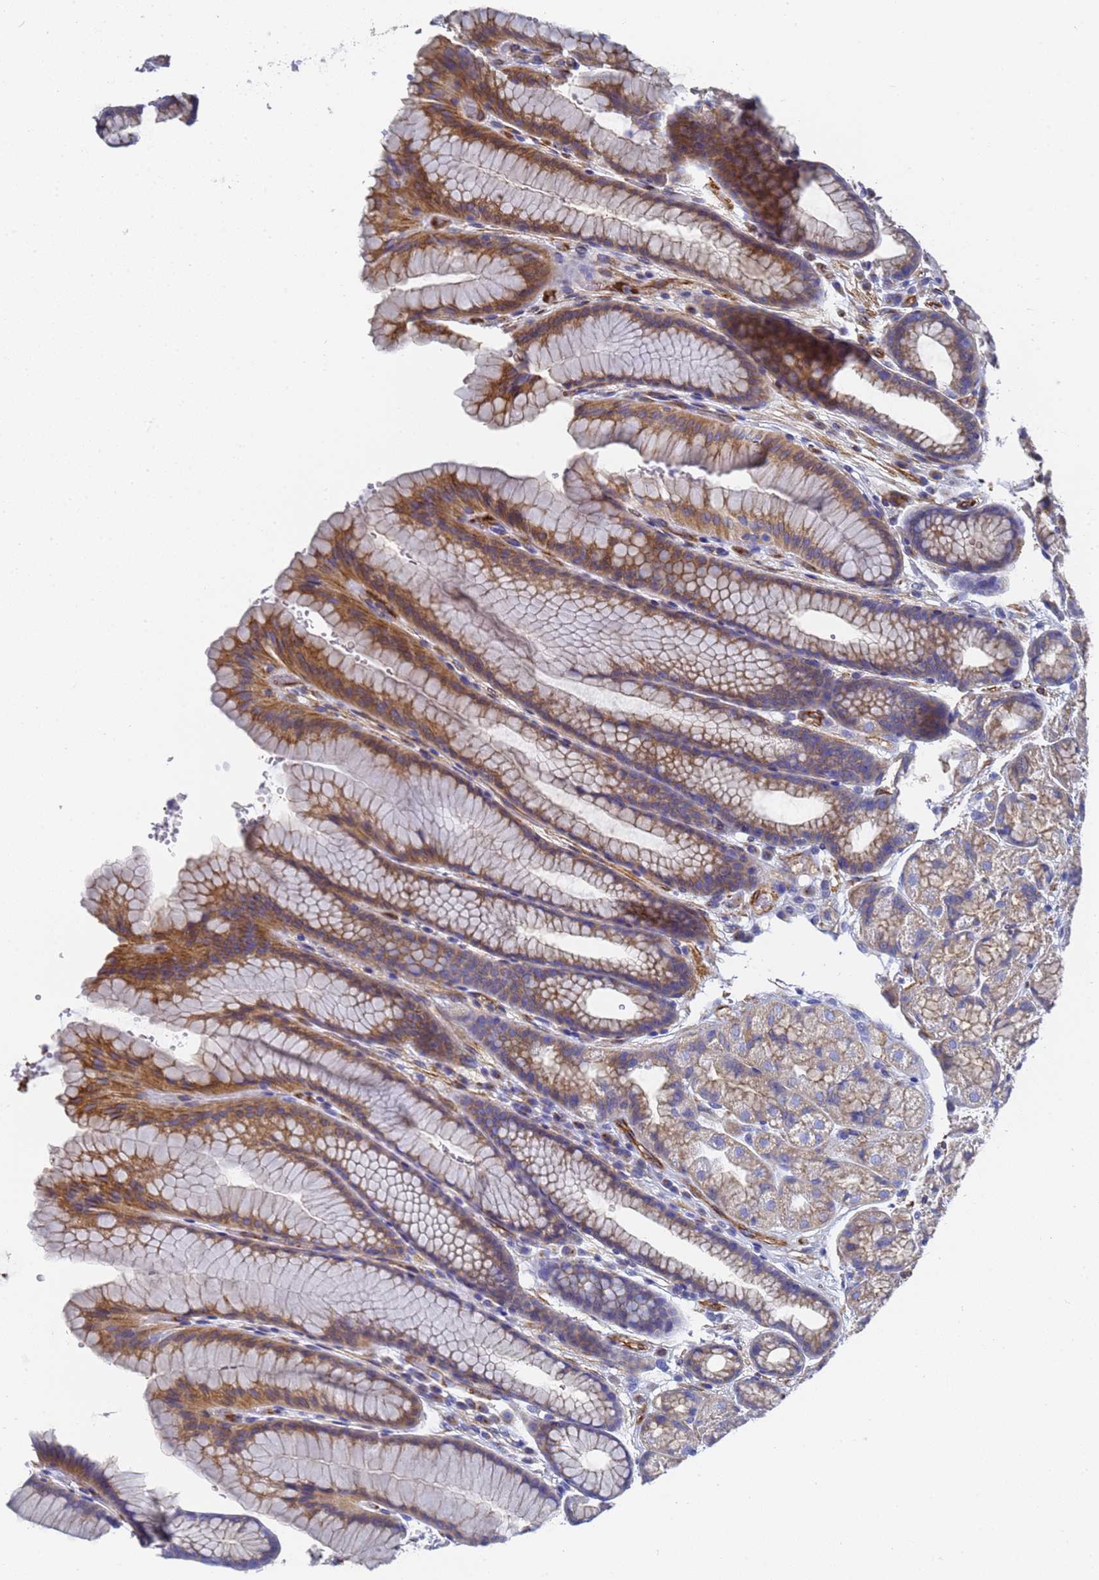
{"staining": {"intensity": "moderate", "quantity": "25%-75%", "location": "cytoplasmic/membranous"}, "tissue": "stomach", "cell_type": "Glandular cells", "image_type": "normal", "snomed": [{"axis": "morphology", "description": "Normal tissue, NOS"}, {"axis": "morphology", "description": "Adenocarcinoma, NOS"}, {"axis": "topography", "description": "Stomach"}], "caption": "Approximately 25%-75% of glandular cells in unremarkable human stomach demonstrate moderate cytoplasmic/membranous protein expression as visualized by brown immunohistochemical staining.", "gene": "ENSG00000198211", "patient": {"sex": "male", "age": 57}}